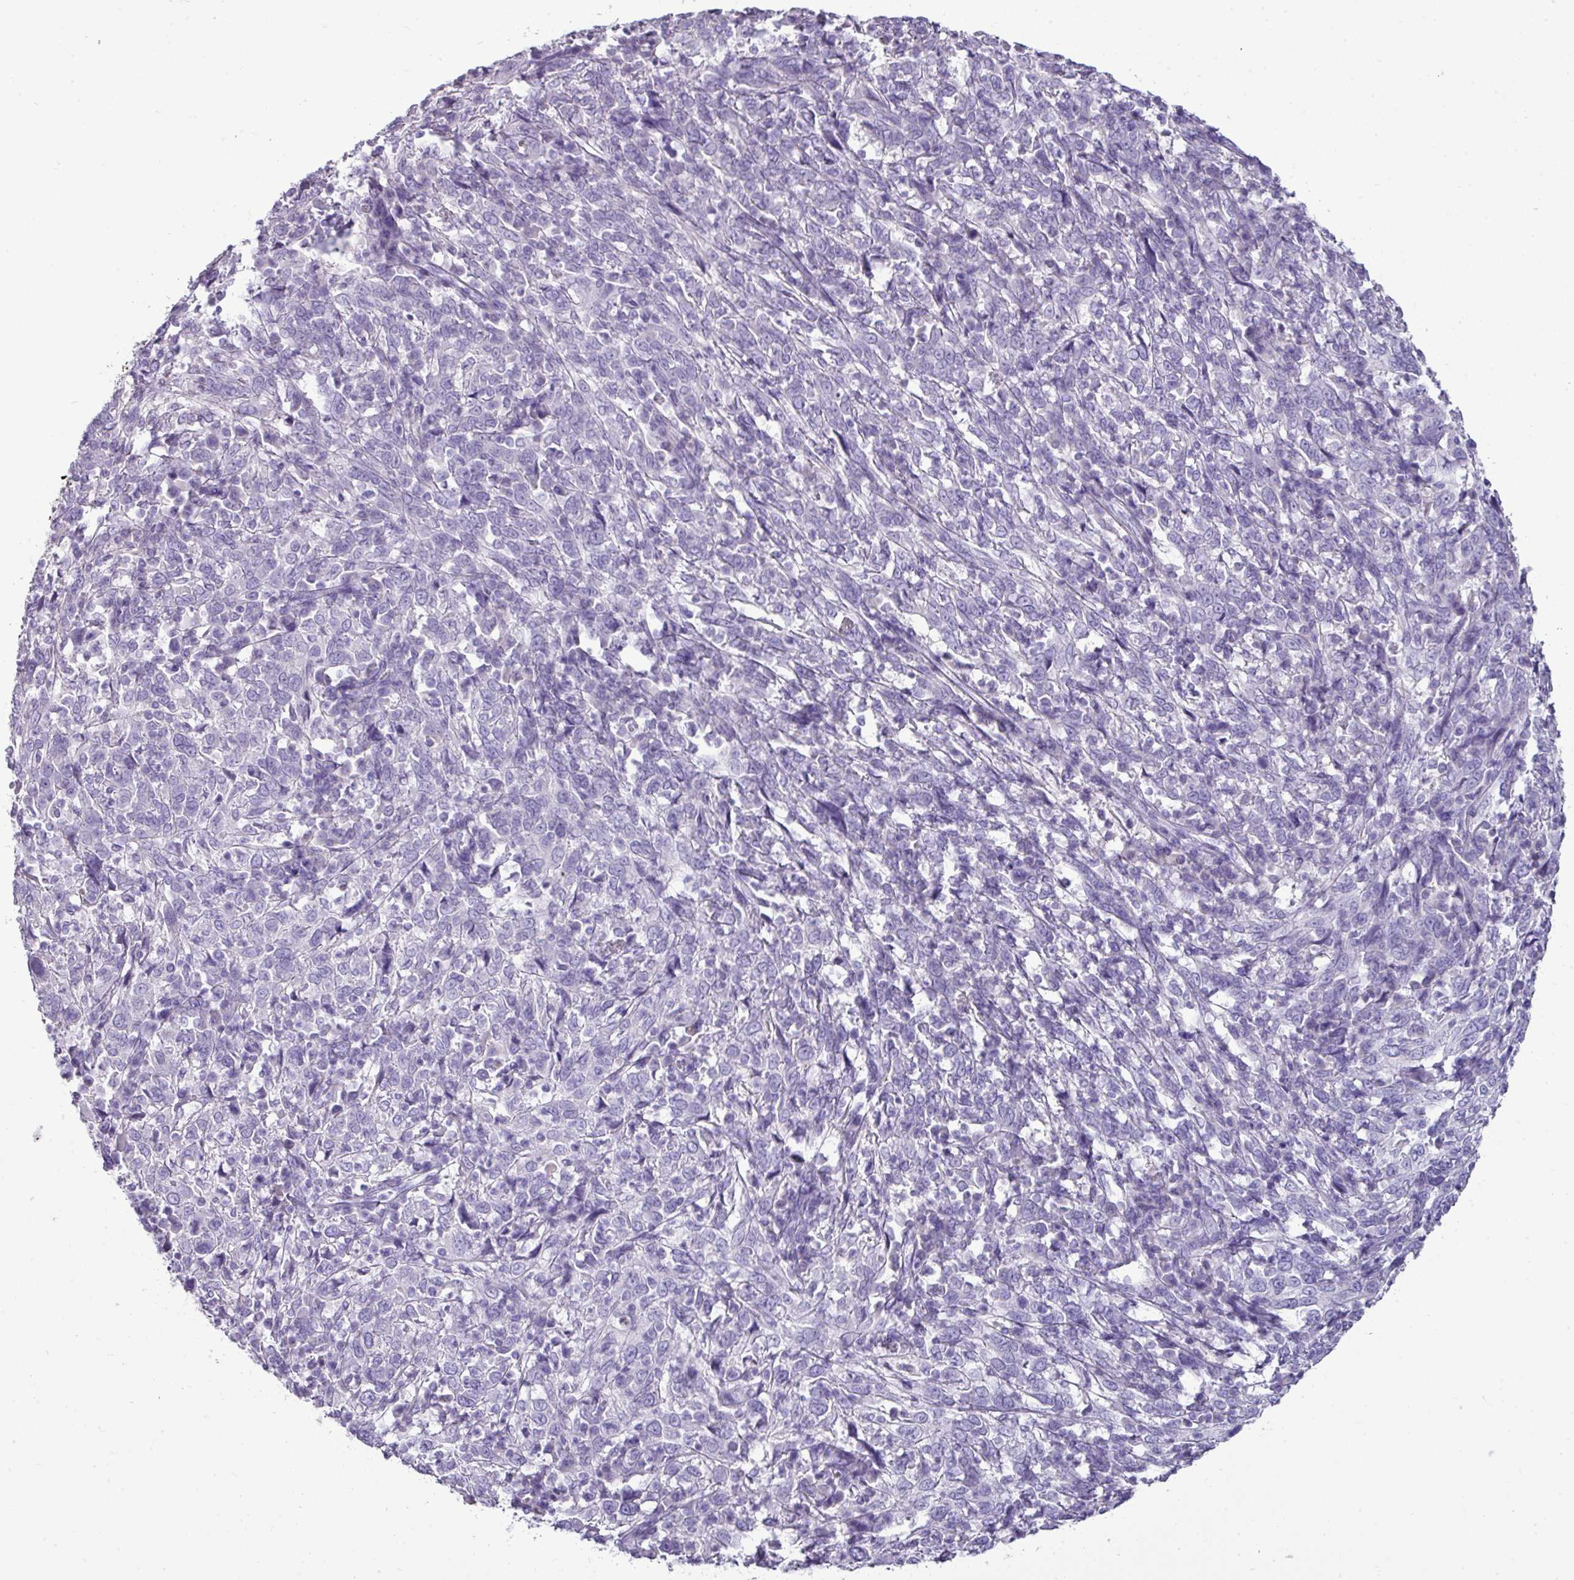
{"staining": {"intensity": "negative", "quantity": "none", "location": "none"}, "tissue": "cervical cancer", "cell_type": "Tumor cells", "image_type": "cancer", "snomed": [{"axis": "morphology", "description": "Squamous cell carcinoma, NOS"}, {"axis": "topography", "description": "Cervix"}], "caption": "Protein analysis of squamous cell carcinoma (cervical) displays no significant expression in tumor cells.", "gene": "GSTA3", "patient": {"sex": "female", "age": 46}}